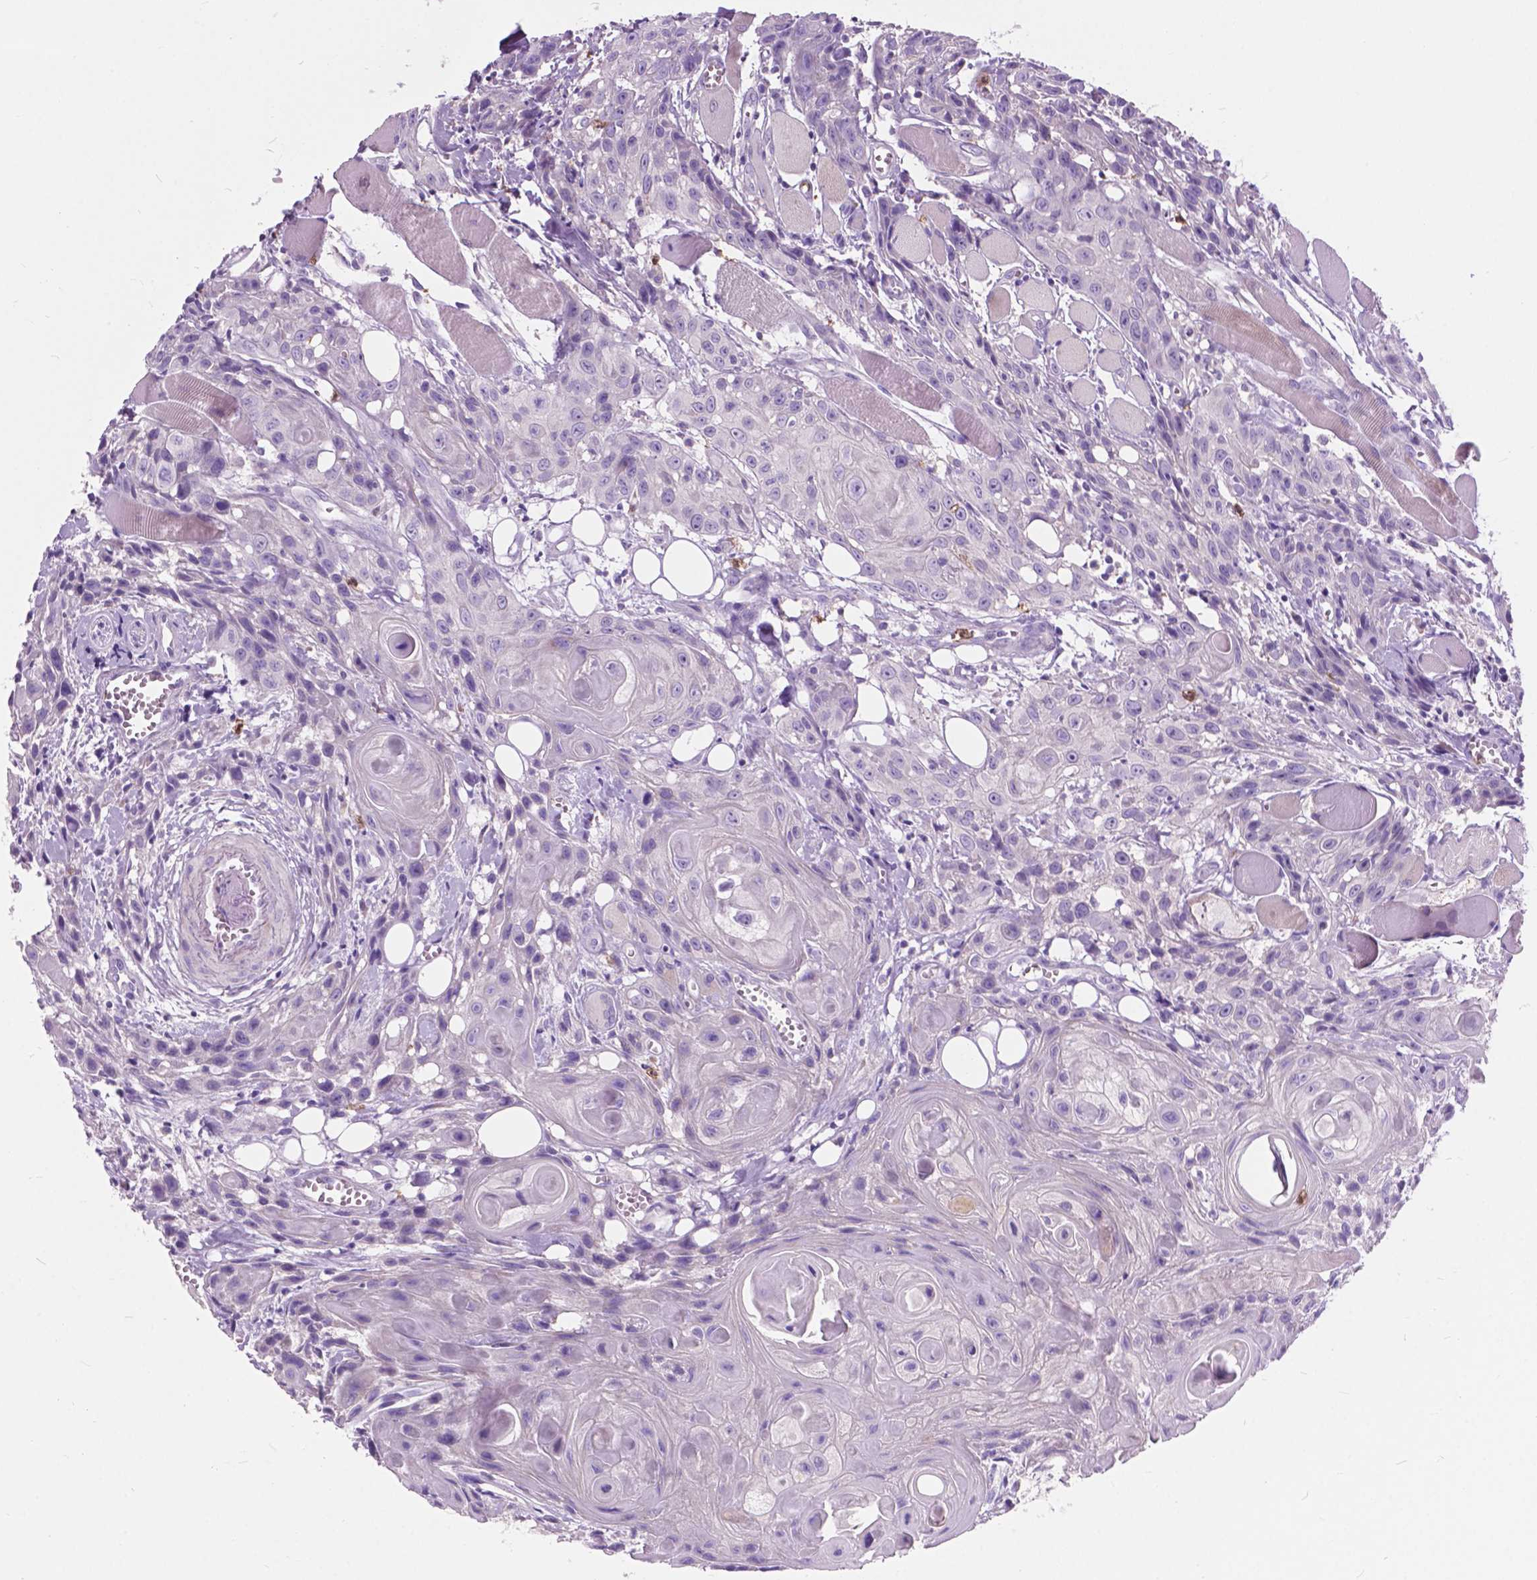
{"staining": {"intensity": "negative", "quantity": "none", "location": "none"}, "tissue": "head and neck cancer", "cell_type": "Tumor cells", "image_type": "cancer", "snomed": [{"axis": "morphology", "description": "Squamous cell carcinoma, NOS"}, {"axis": "topography", "description": "Oral tissue"}, {"axis": "topography", "description": "Head-Neck"}], "caption": "Immunohistochemistry (IHC) photomicrograph of human head and neck cancer stained for a protein (brown), which exhibits no expression in tumor cells. Brightfield microscopy of IHC stained with DAB (brown) and hematoxylin (blue), captured at high magnification.", "gene": "PRR35", "patient": {"sex": "male", "age": 58}}